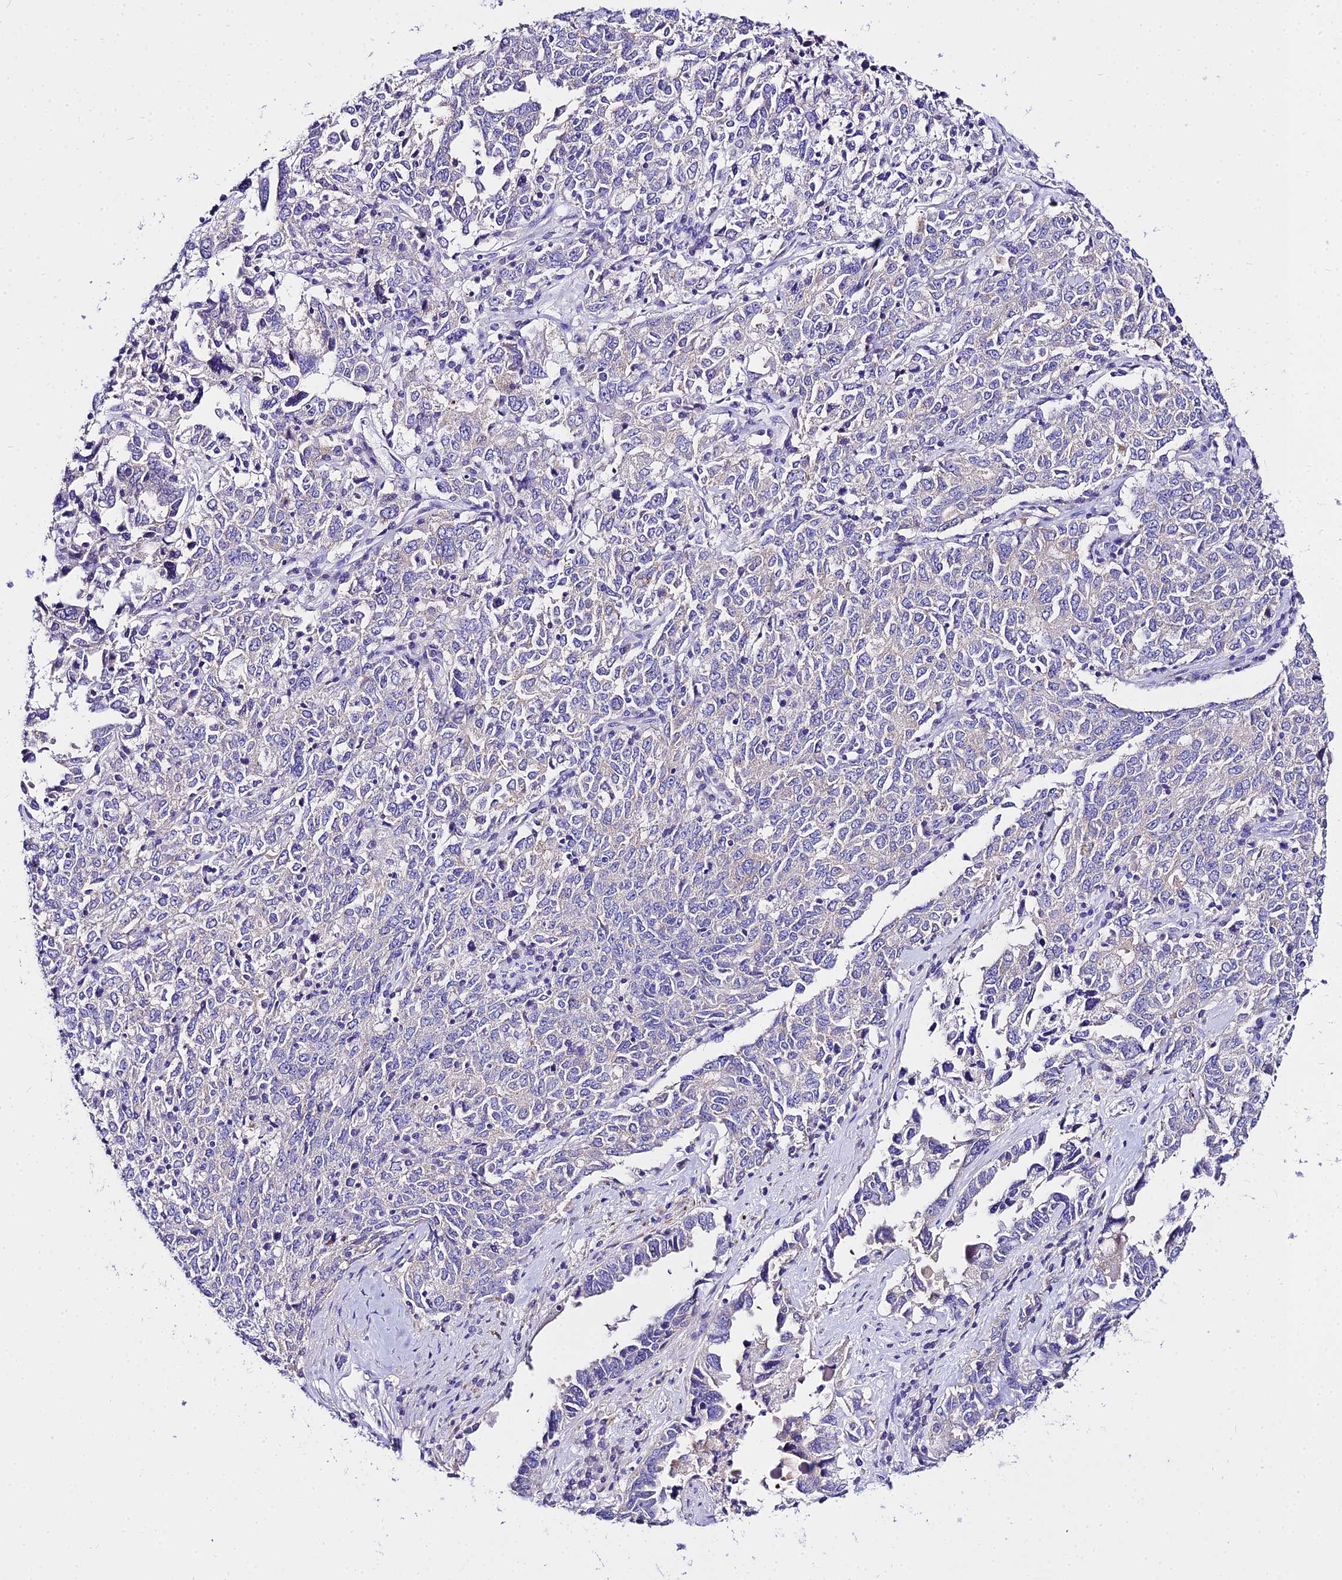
{"staining": {"intensity": "negative", "quantity": "none", "location": "none"}, "tissue": "ovarian cancer", "cell_type": "Tumor cells", "image_type": "cancer", "snomed": [{"axis": "morphology", "description": "Carcinoma, endometroid"}, {"axis": "topography", "description": "Ovary"}], "caption": "A photomicrograph of human ovarian cancer (endometroid carcinoma) is negative for staining in tumor cells.", "gene": "TUBA3D", "patient": {"sex": "female", "age": 62}}